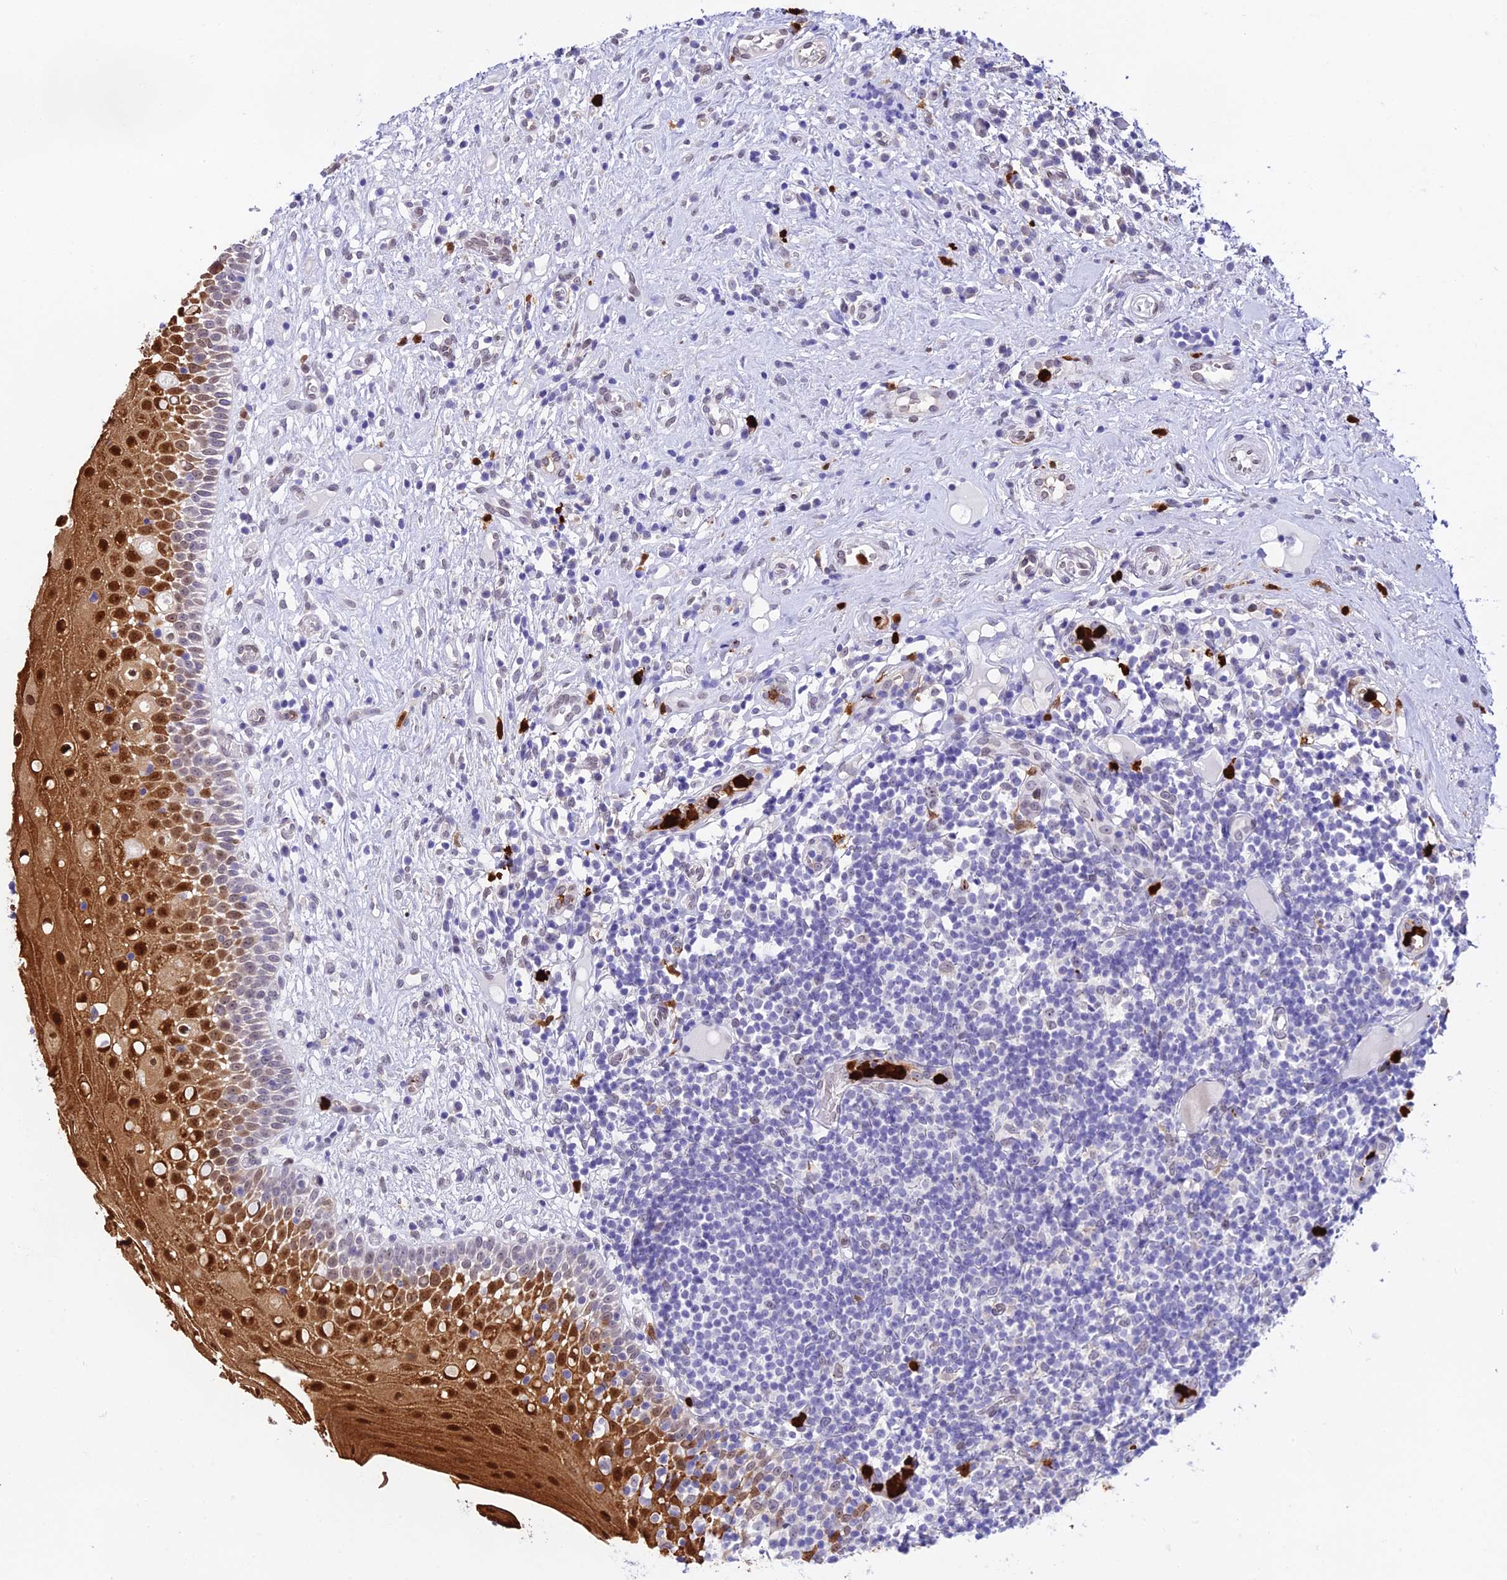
{"staining": {"intensity": "strong", "quantity": "25%-75%", "location": "cytoplasmic/membranous,nuclear"}, "tissue": "oral mucosa", "cell_type": "Squamous epithelial cells", "image_type": "normal", "snomed": [{"axis": "morphology", "description": "Normal tissue, NOS"}, {"axis": "topography", "description": "Oral tissue"}], "caption": "A high-resolution histopathology image shows IHC staining of benign oral mucosa, which exhibits strong cytoplasmic/membranous,nuclear expression in about 25%-75% of squamous epithelial cells. (brown staining indicates protein expression, while blue staining denotes nuclei).", "gene": "MCM10", "patient": {"sex": "female", "age": 69}}